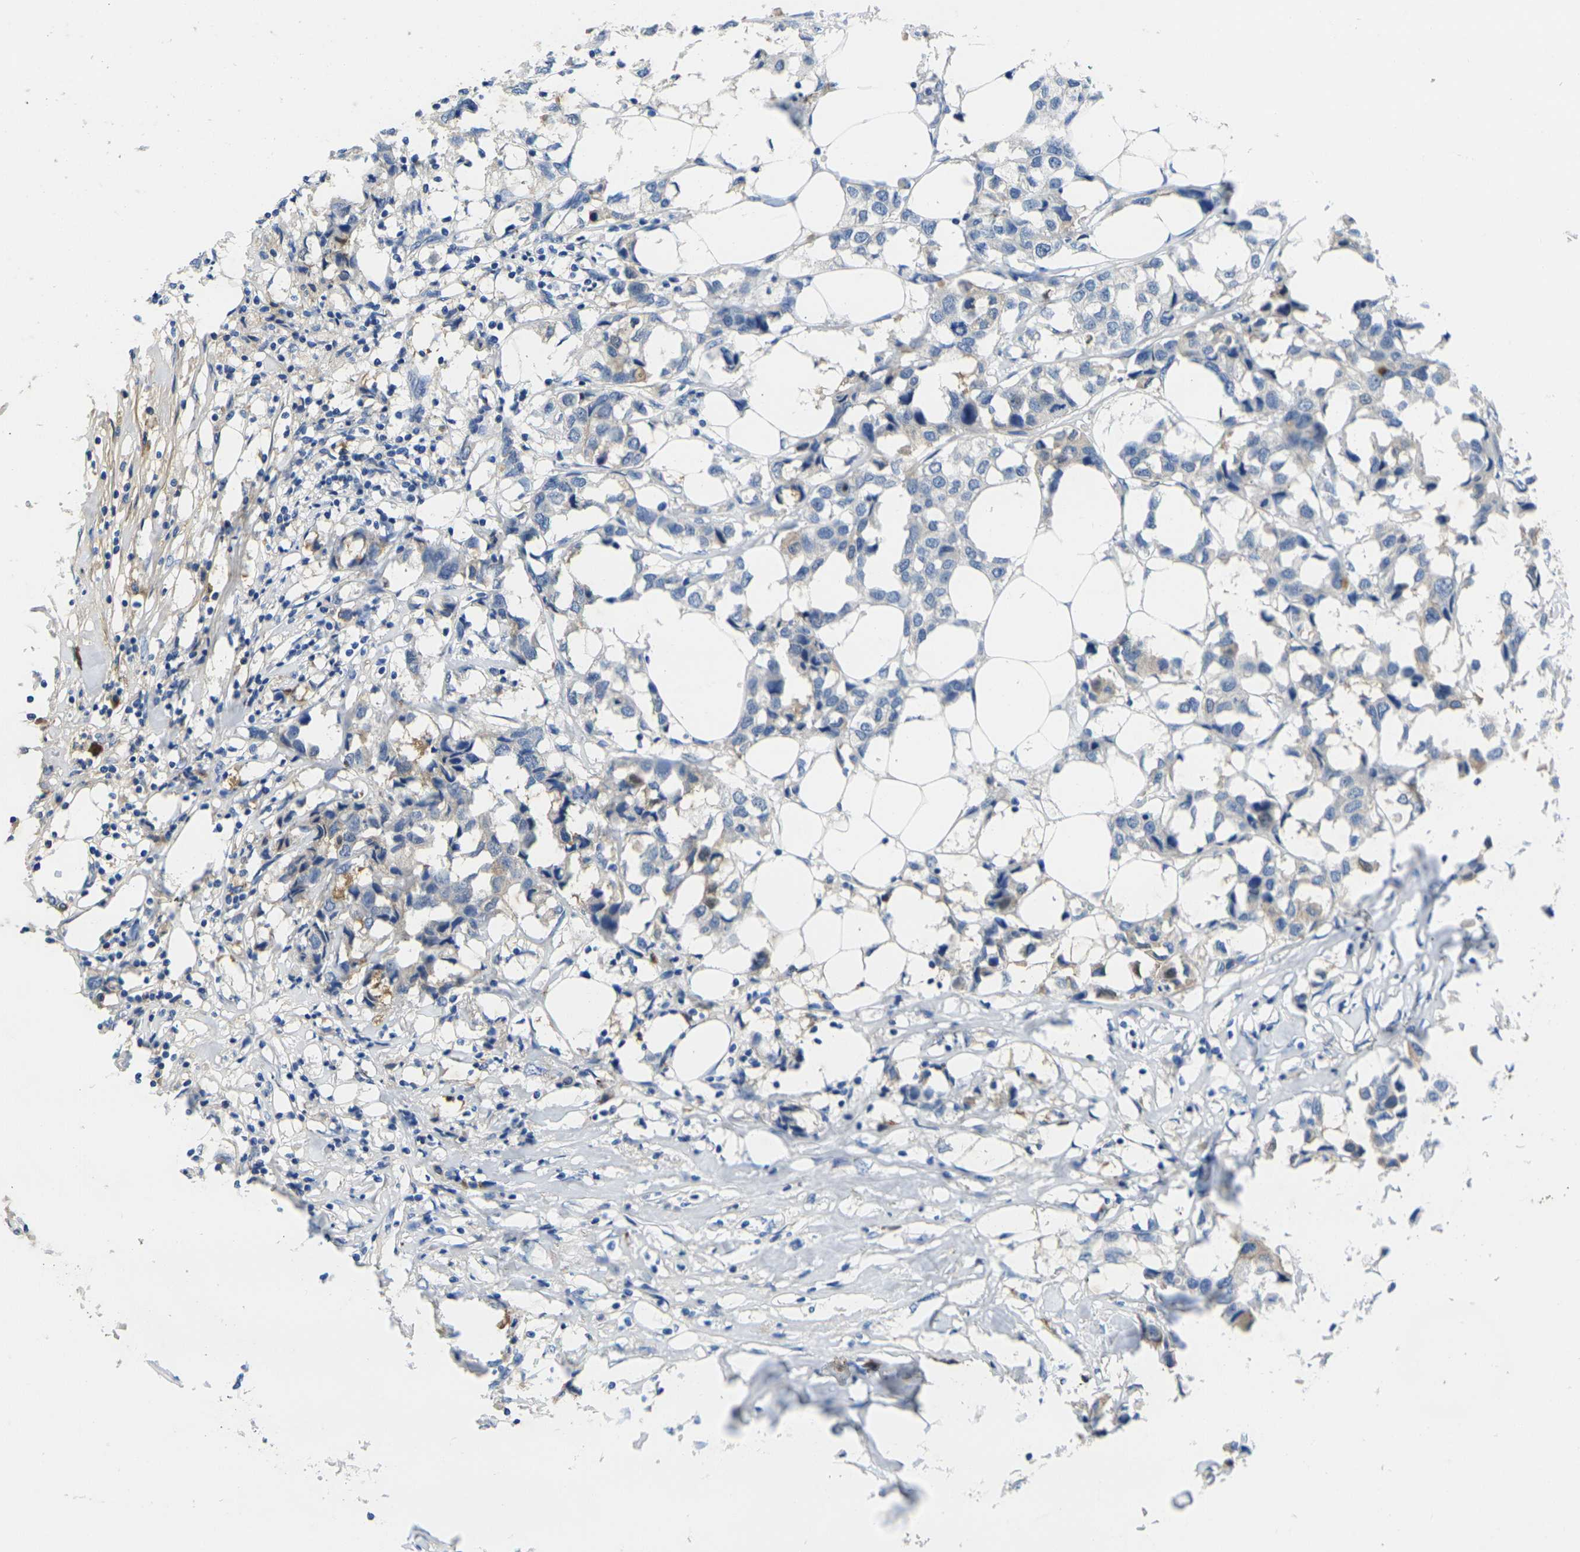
{"staining": {"intensity": "negative", "quantity": "none", "location": "none"}, "tissue": "breast cancer", "cell_type": "Tumor cells", "image_type": "cancer", "snomed": [{"axis": "morphology", "description": "Duct carcinoma"}, {"axis": "topography", "description": "Breast"}], "caption": "Immunohistochemistry (IHC) image of human breast cancer stained for a protein (brown), which reveals no positivity in tumor cells.", "gene": "GREM2", "patient": {"sex": "female", "age": 80}}